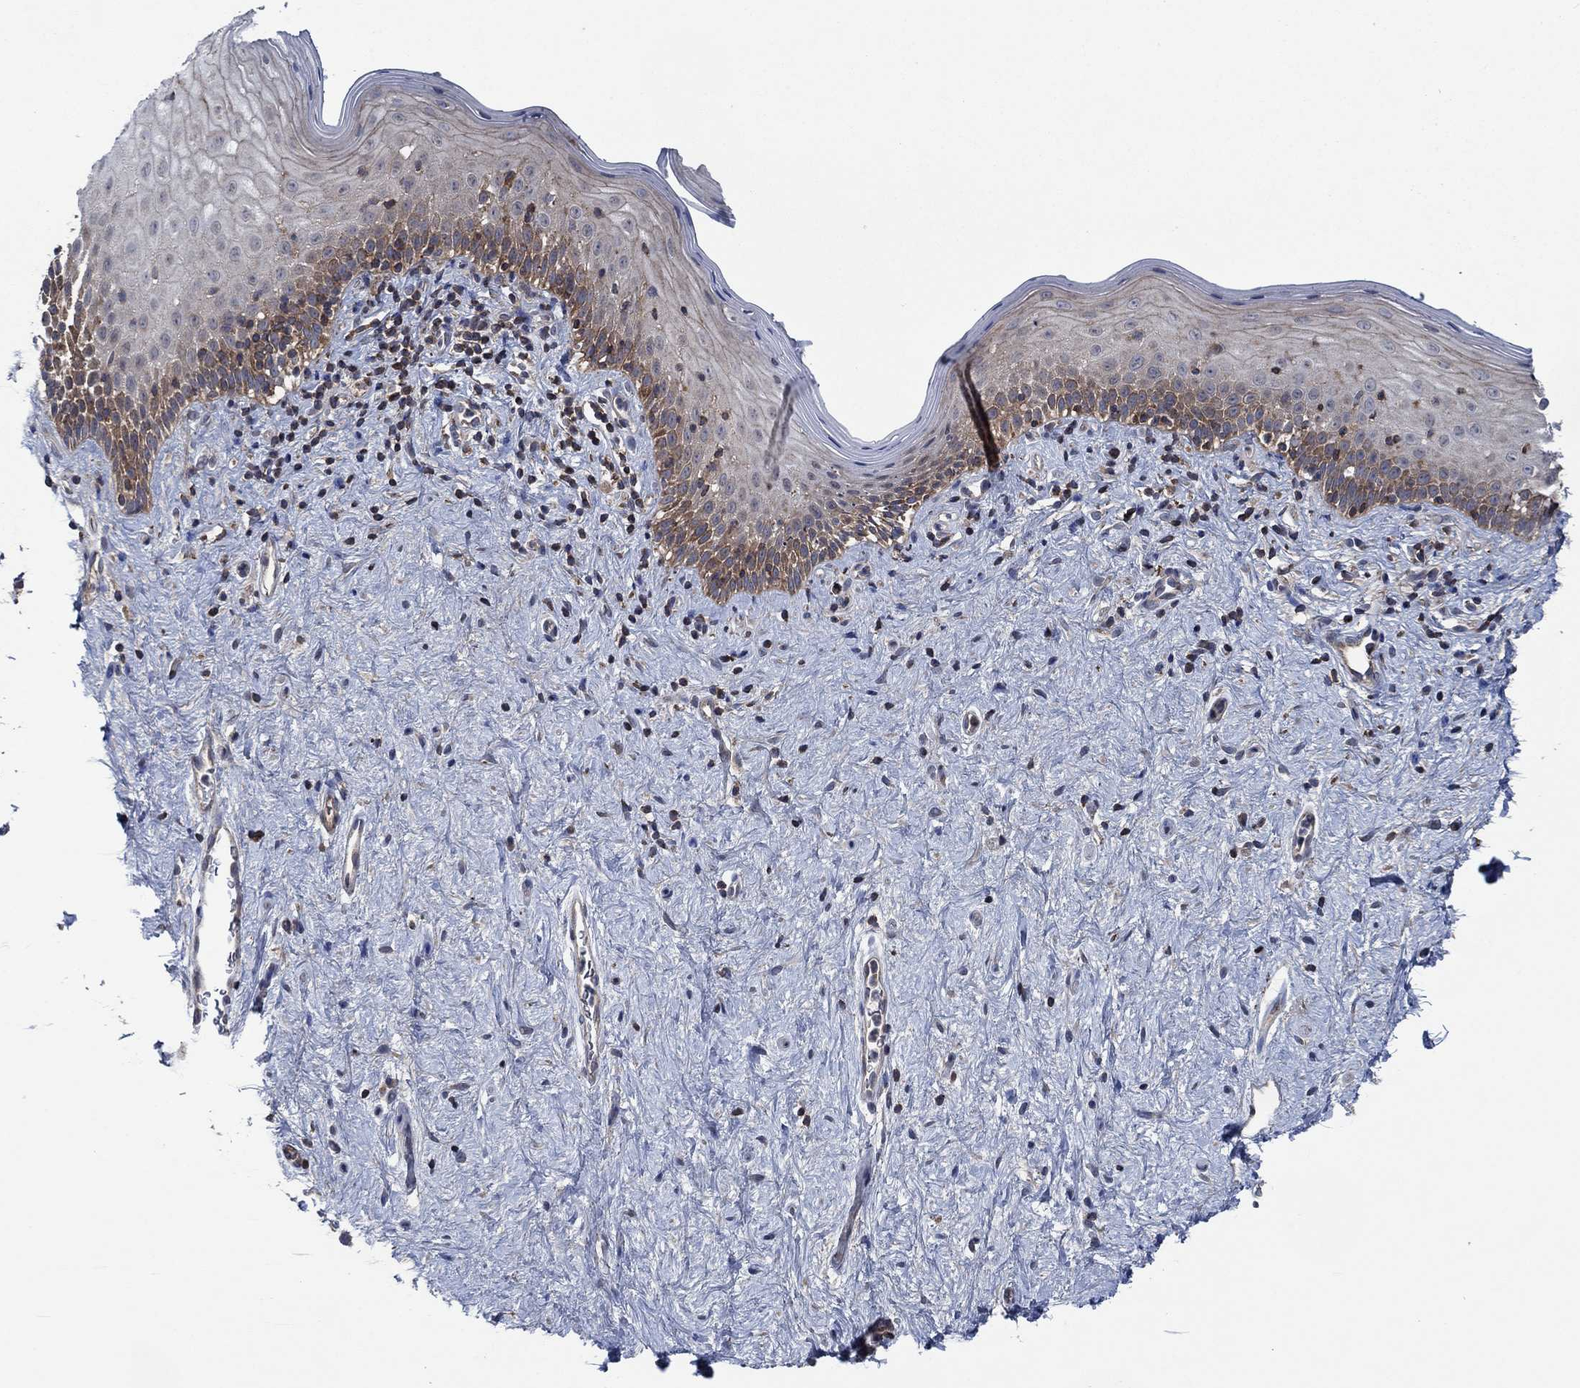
{"staining": {"intensity": "moderate", "quantity": "<25%", "location": "cytoplasmic/membranous"}, "tissue": "vagina", "cell_type": "Squamous epithelial cells", "image_type": "normal", "snomed": [{"axis": "morphology", "description": "Normal tissue, NOS"}, {"axis": "topography", "description": "Vagina"}], "caption": "Vagina was stained to show a protein in brown. There is low levels of moderate cytoplasmic/membranous staining in about <25% of squamous epithelial cells. (Stains: DAB in brown, nuclei in blue, Microscopy: brightfield microscopy at high magnification).", "gene": "STXBP6", "patient": {"sex": "female", "age": 47}}